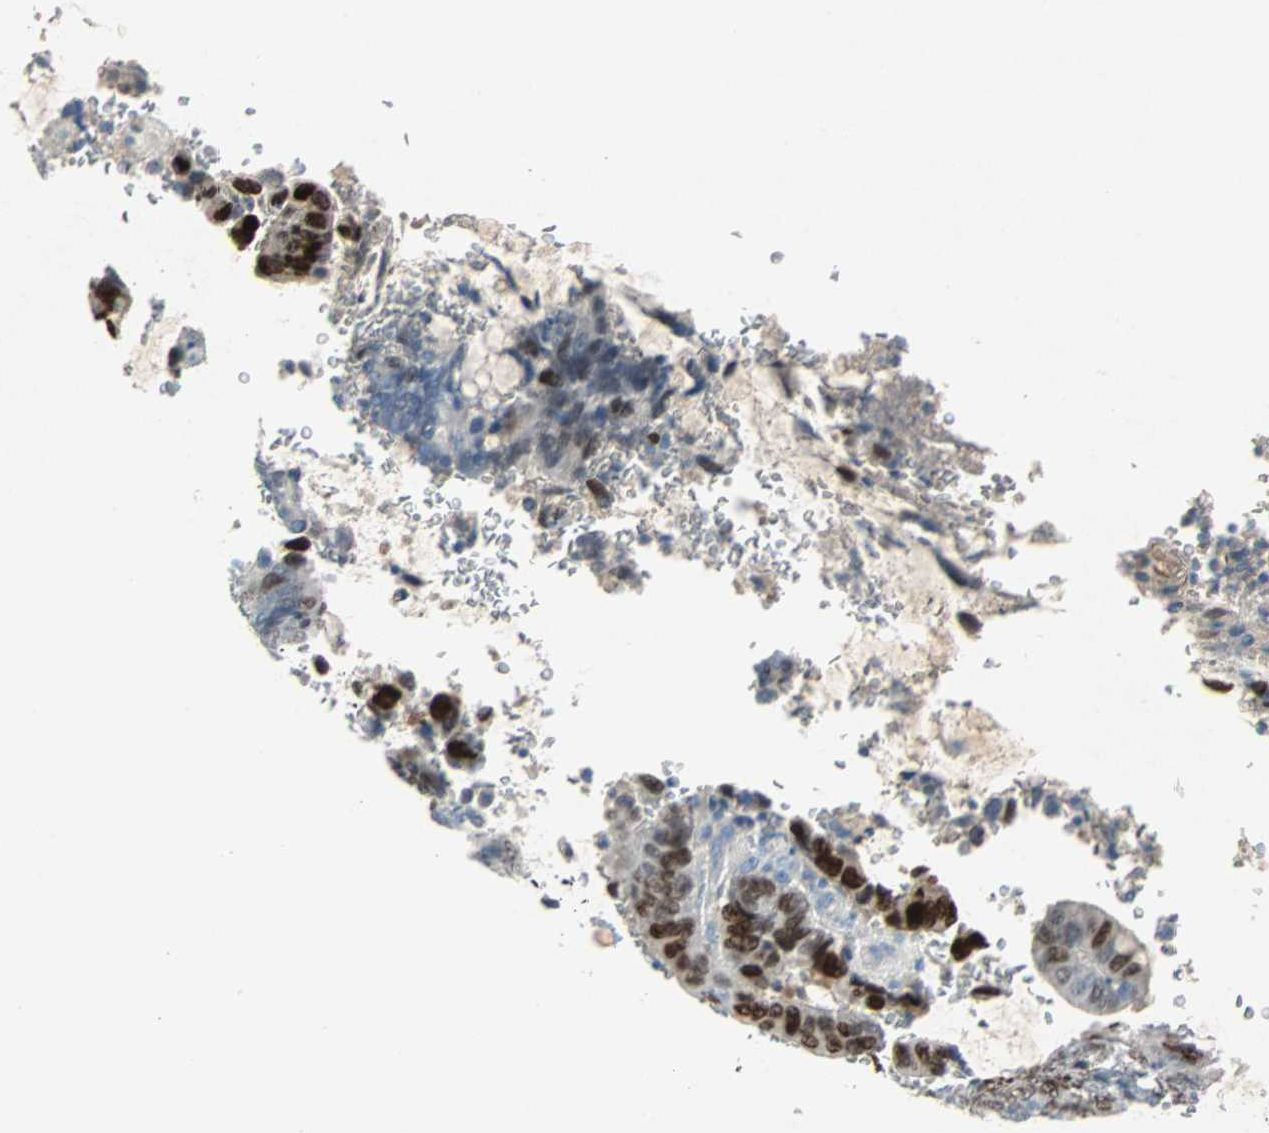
{"staining": {"intensity": "strong", "quantity": "25%-75%", "location": "nuclear"}, "tissue": "colorectal cancer", "cell_type": "Tumor cells", "image_type": "cancer", "snomed": [{"axis": "morphology", "description": "Normal tissue, NOS"}, {"axis": "morphology", "description": "Adenocarcinoma, NOS"}, {"axis": "topography", "description": "Rectum"}, {"axis": "topography", "description": "Peripheral nerve tissue"}], "caption": "Adenocarcinoma (colorectal) tissue demonstrates strong nuclear staining in about 25%-75% of tumor cells, visualized by immunohistochemistry.", "gene": "IL33", "patient": {"sex": "male", "age": 92}}